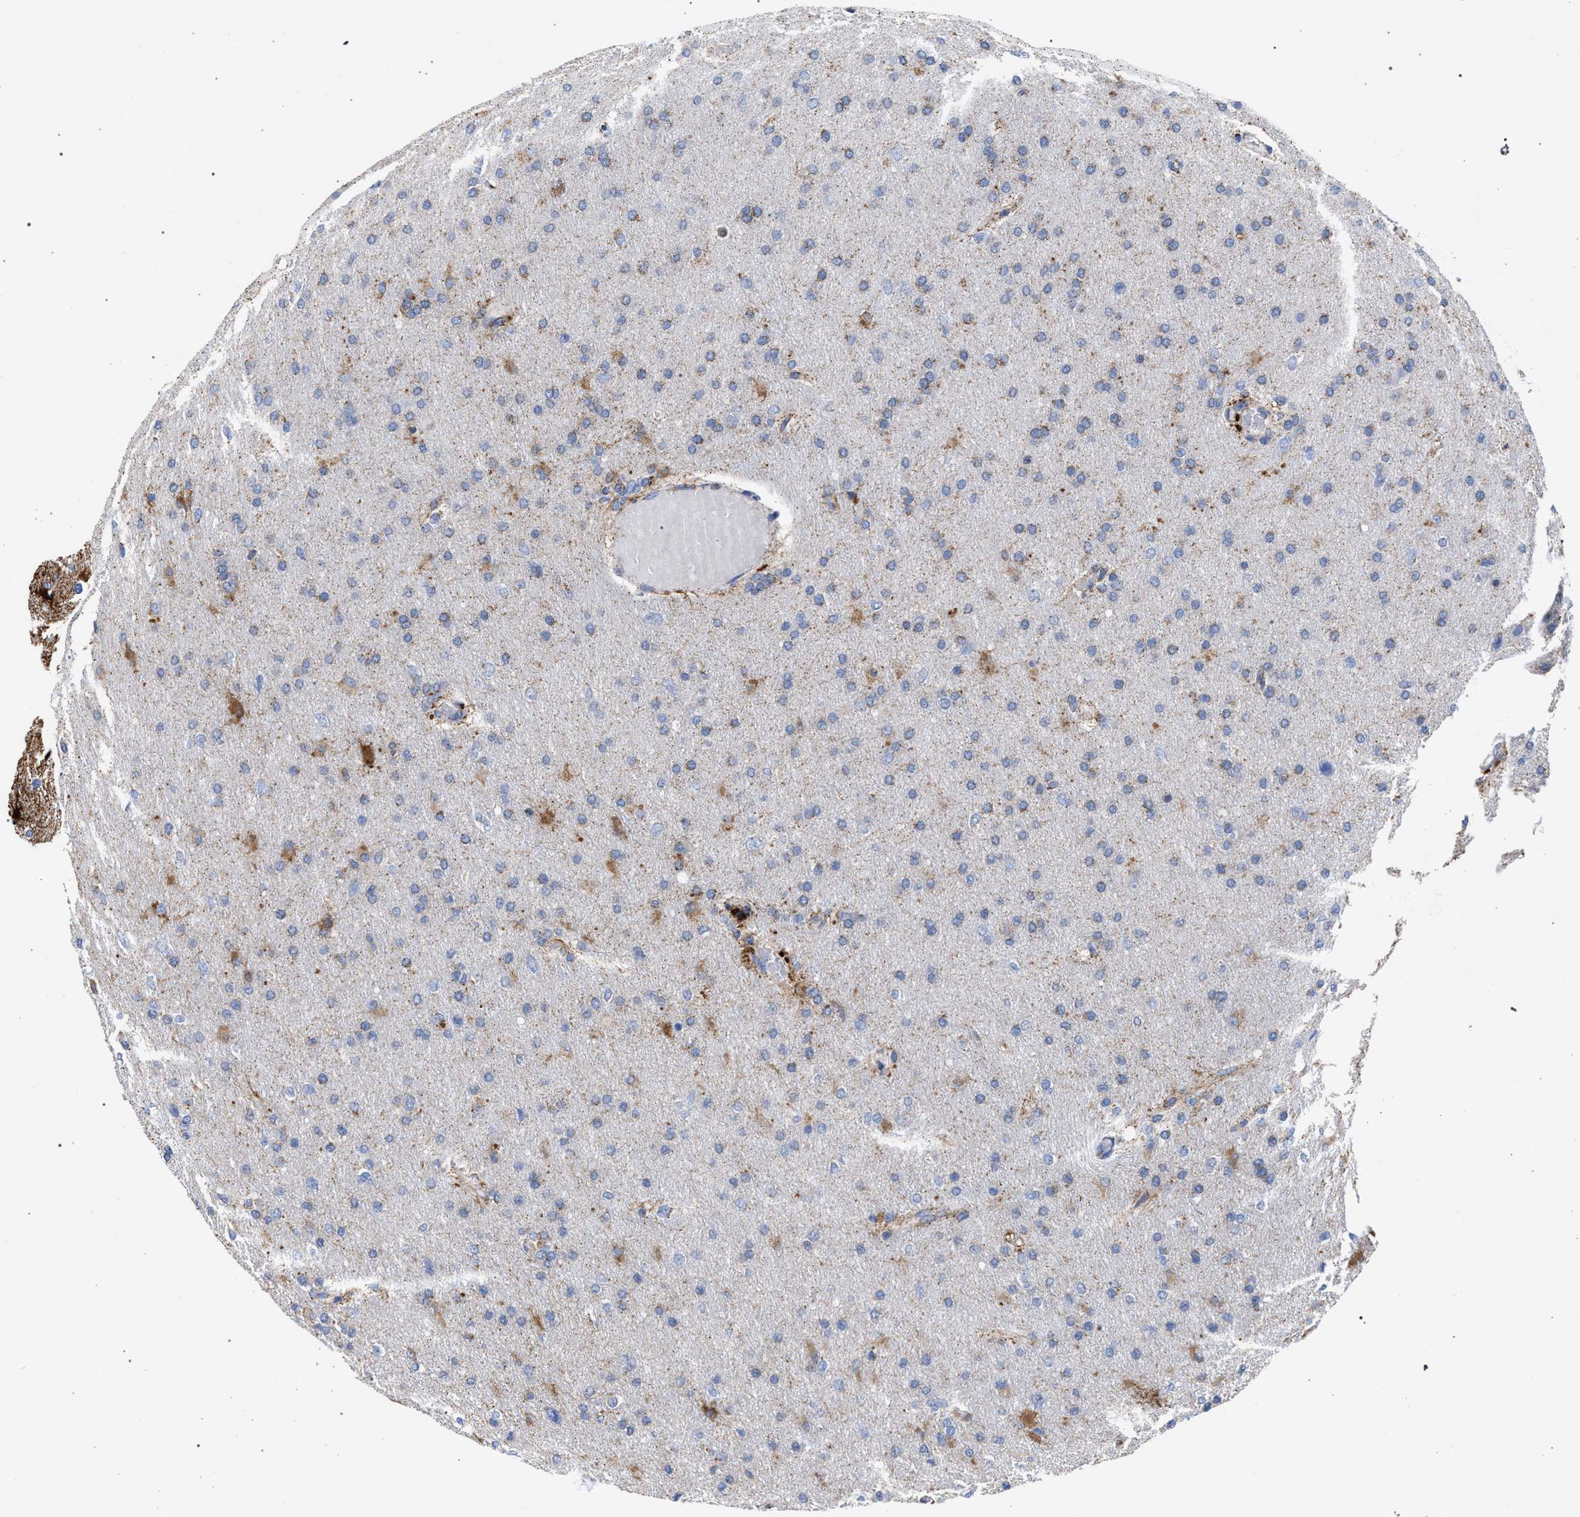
{"staining": {"intensity": "moderate", "quantity": "<25%", "location": "cytoplasmic/membranous"}, "tissue": "glioma", "cell_type": "Tumor cells", "image_type": "cancer", "snomed": [{"axis": "morphology", "description": "Glioma, malignant, High grade"}, {"axis": "topography", "description": "Cerebral cortex"}], "caption": "Immunohistochemical staining of glioma displays low levels of moderate cytoplasmic/membranous protein positivity in approximately <25% of tumor cells.", "gene": "ACADS", "patient": {"sex": "female", "age": 36}}